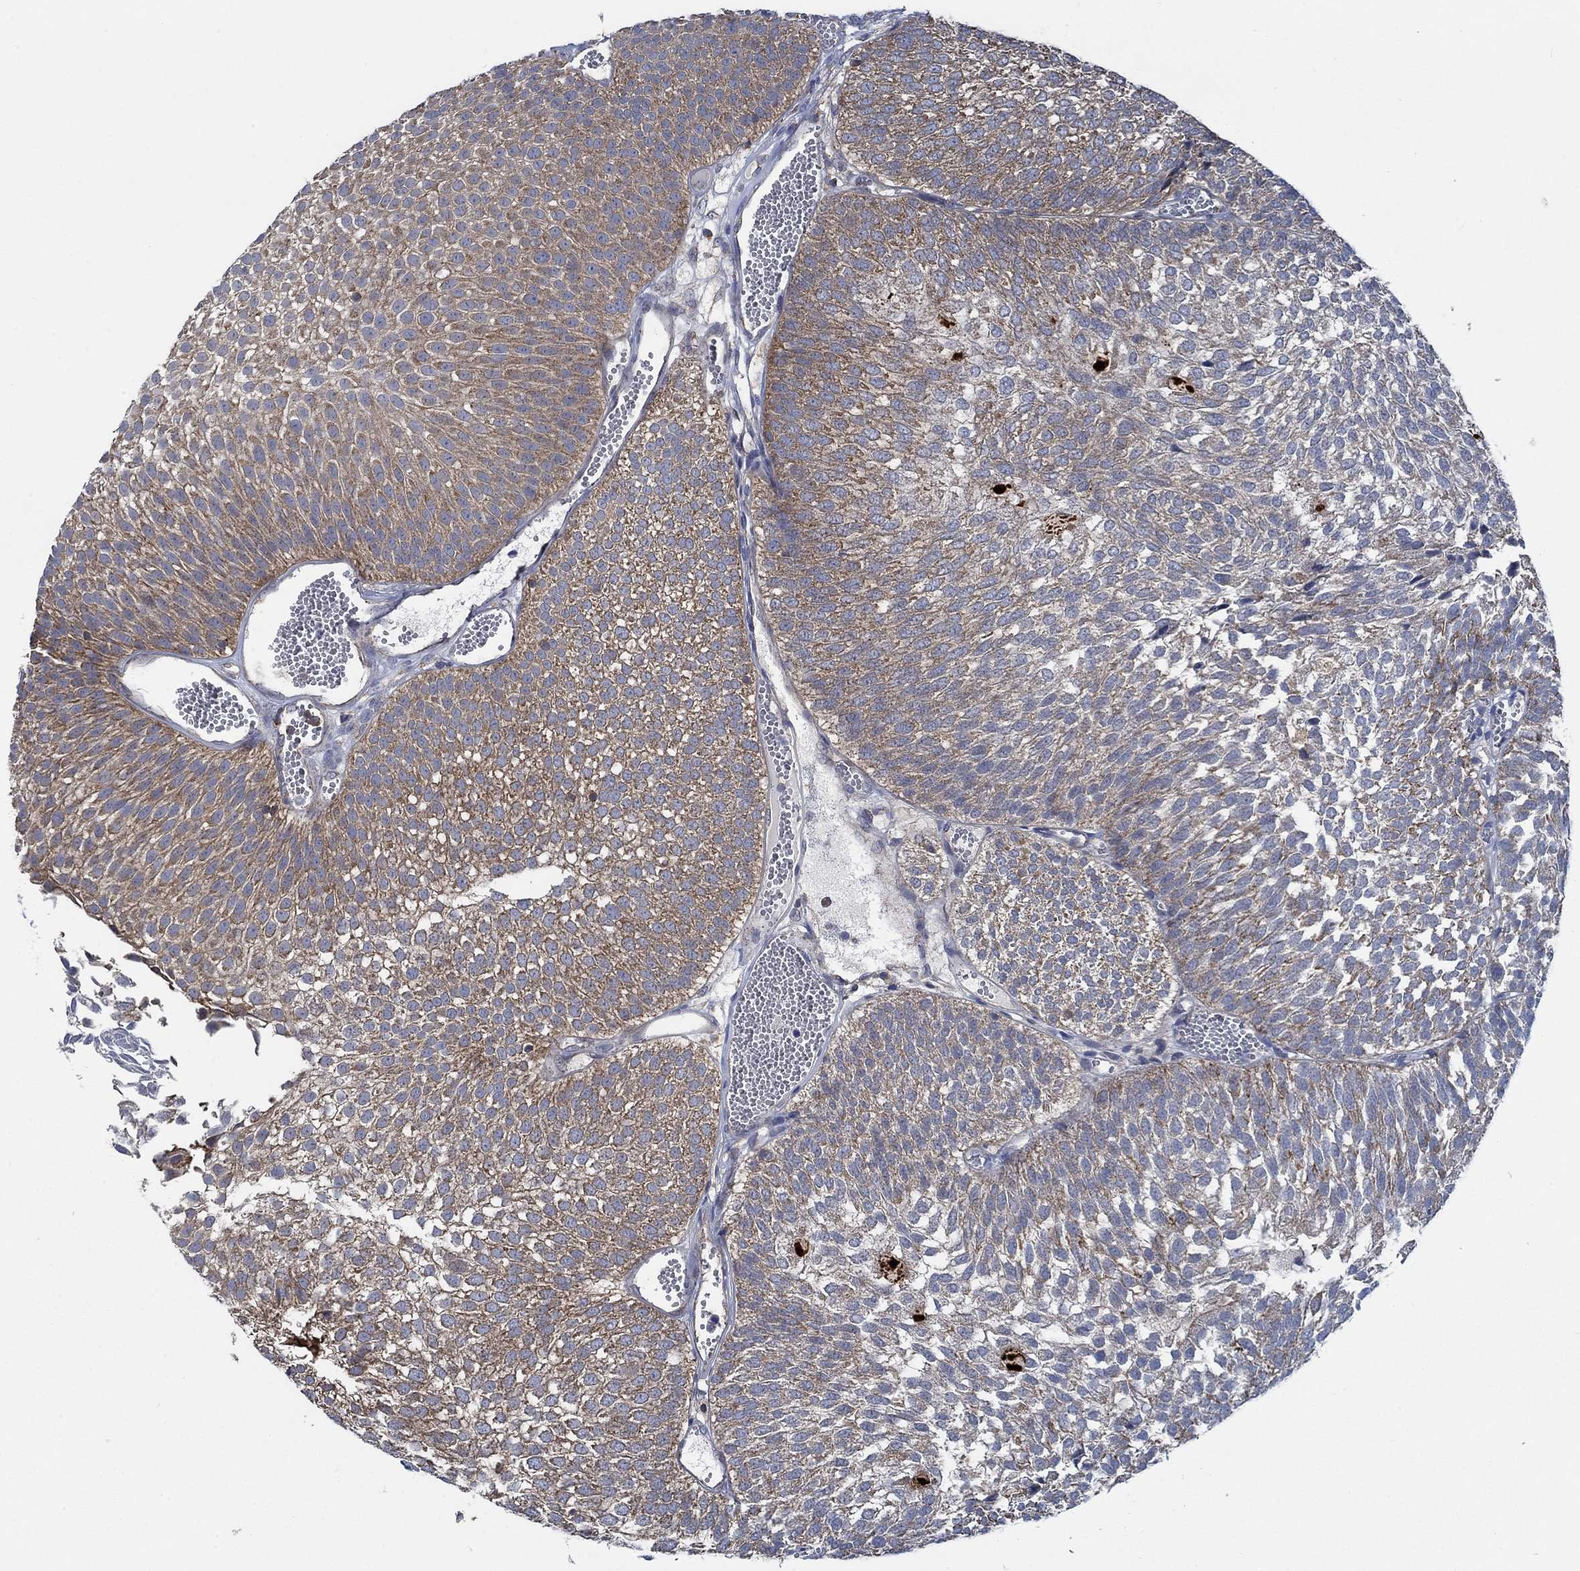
{"staining": {"intensity": "moderate", "quantity": "25%-75%", "location": "cytoplasmic/membranous"}, "tissue": "urothelial cancer", "cell_type": "Tumor cells", "image_type": "cancer", "snomed": [{"axis": "morphology", "description": "Urothelial carcinoma, Low grade"}, {"axis": "topography", "description": "Urinary bladder"}], "caption": "Urothelial cancer was stained to show a protein in brown. There is medium levels of moderate cytoplasmic/membranous staining in approximately 25%-75% of tumor cells.", "gene": "STXBP6", "patient": {"sex": "male", "age": 52}}